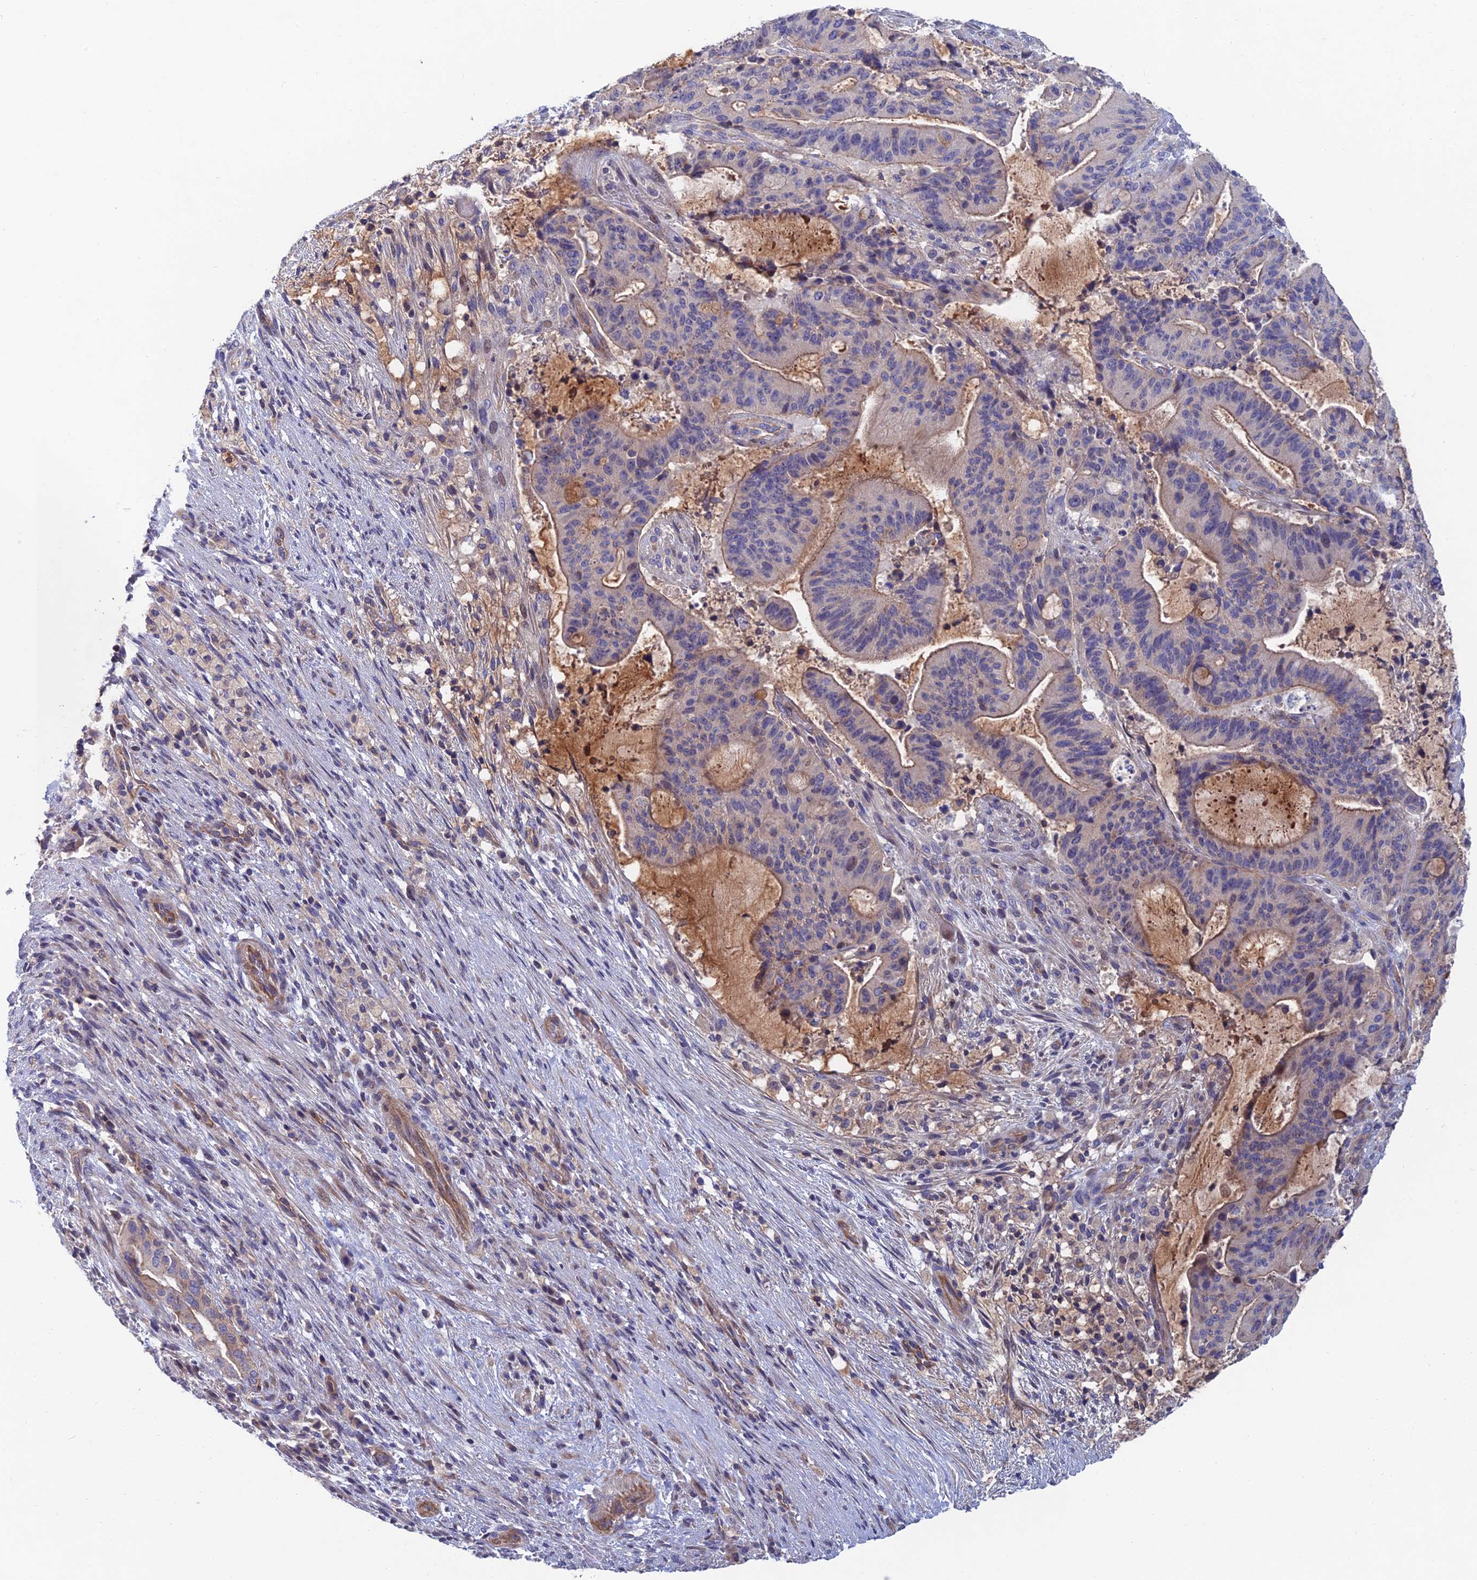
{"staining": {"intensity": "weak", "quantity": "25%-75%", "location": "cytoplasmic/membranous"}, "tissue": "liver cancer", "cell_type": "Tumor cells", "image_type": "cancer", "snomed": [{"axis": "morphology", "description": "Normal tissue, NOS"}, {"axis": "morphology", "description": "Cholangiocarcinoma"}, {"axis": "topography", "description": "Liver"}, {"axis": "topography", "description": "Peripheral nerve tissue"}], "caption": "Immunohistochemistry micrograph of neoplastic tissue: cholangiocarcinoma (liver) stained using IHC shows low levels of weak protein expression localized specifically in the cytoplasmic/membranous of tumor cells, appearing as a cytoplasmic/membranous brown color.", "gene": "USP37", "patient": {"sex": "female", "age": 73}}